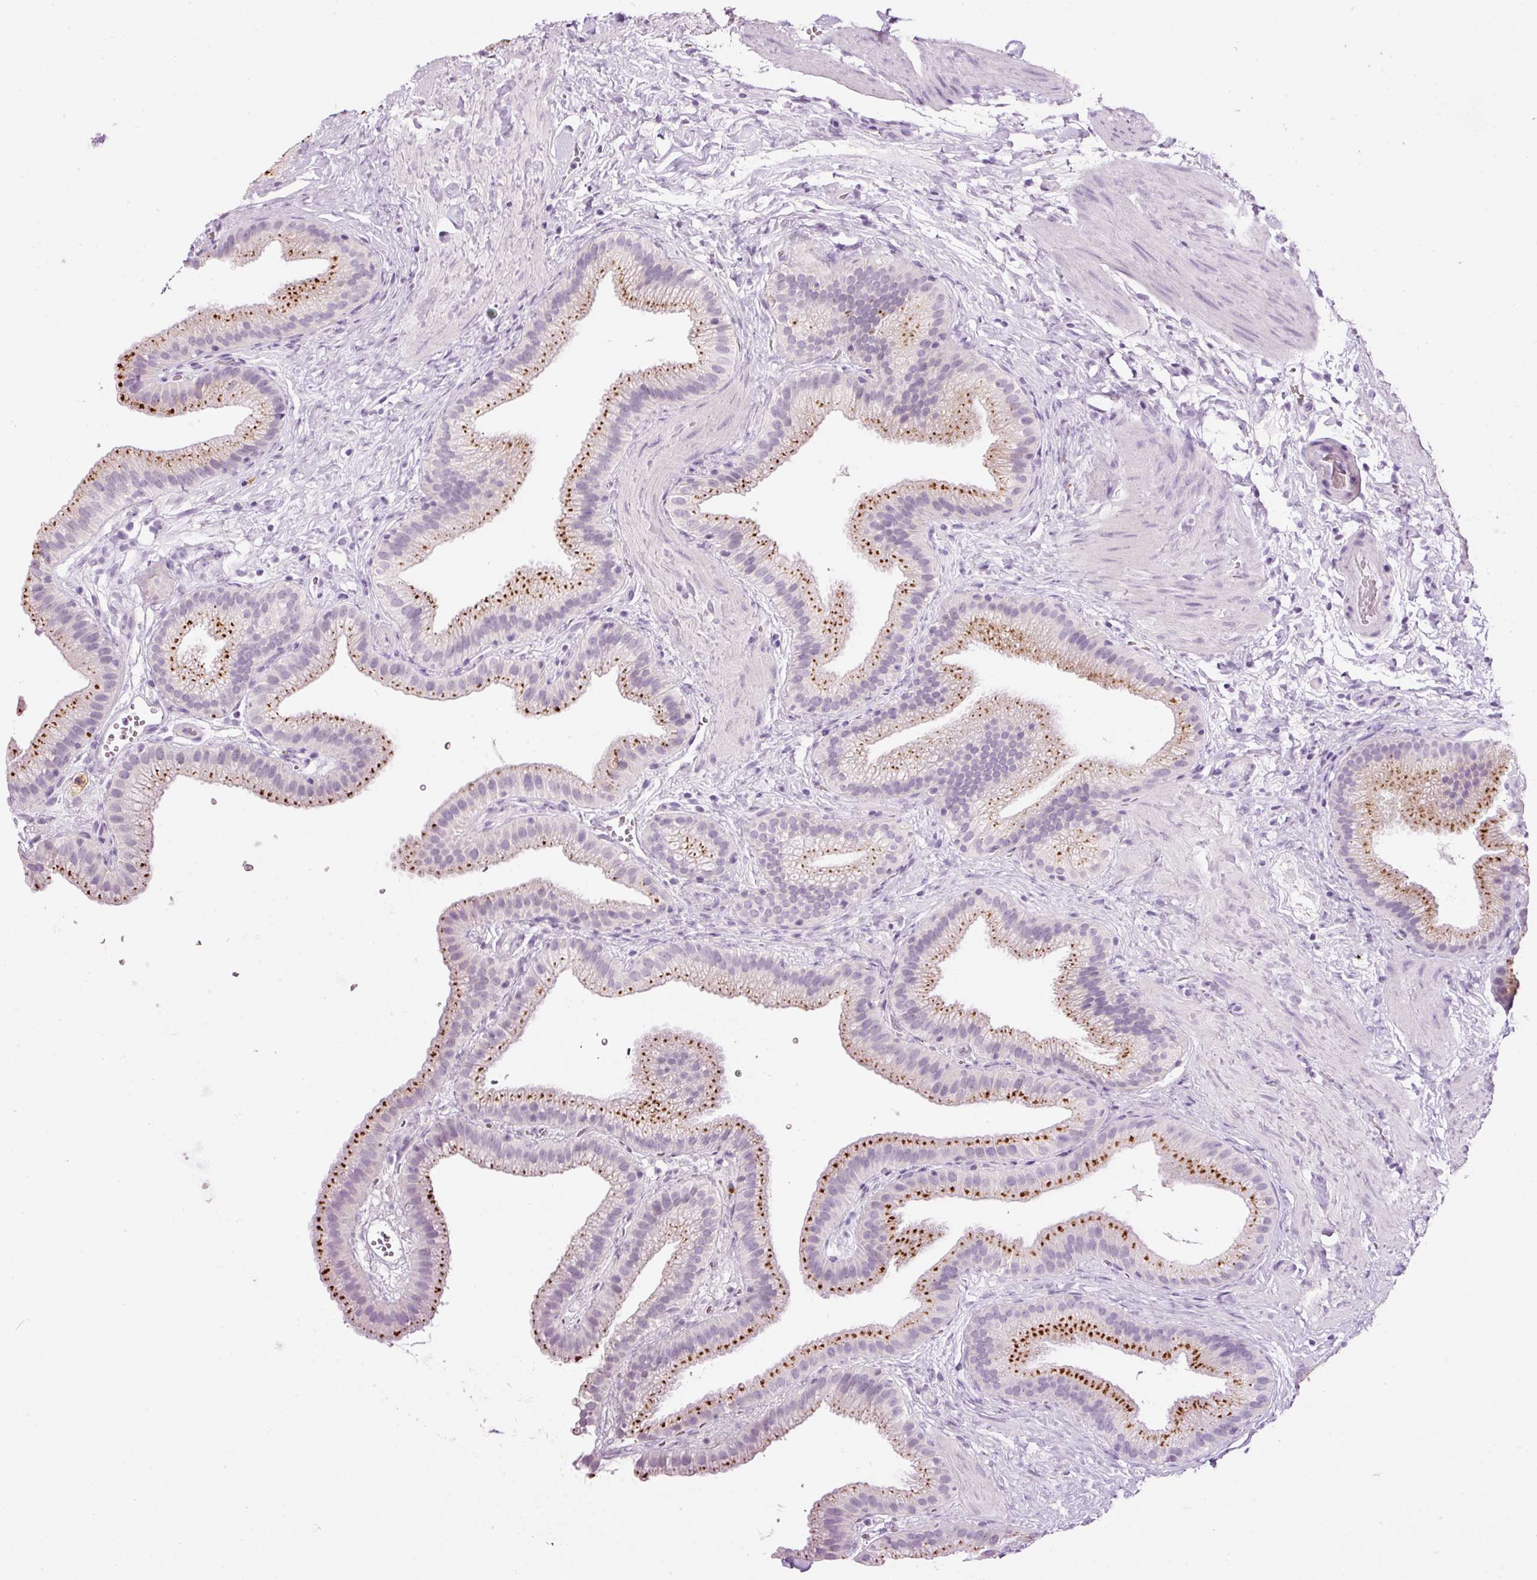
{"staining": {"intensity": "strong", "quantity": ">75%", "location": "cytoplasmic/membranous"}, "tissue": "gallbladder", "cell_type": "Glandular cells", "image_type": "normal", "snomed": [{"axis": "morphology", "description": "Normal tissue, NOS"}, {"axis": "topography", "description": "Gallbladder"}], "caption": "Glandular cells reveal strong cytoplasmic/membranous expression in about >75% of cells in benign gallbladder. The protein is shown in brown color, while the nuclei are stained blue.", "gene": "ZNF639", "patient": {"sex": "female", "age": 63}}